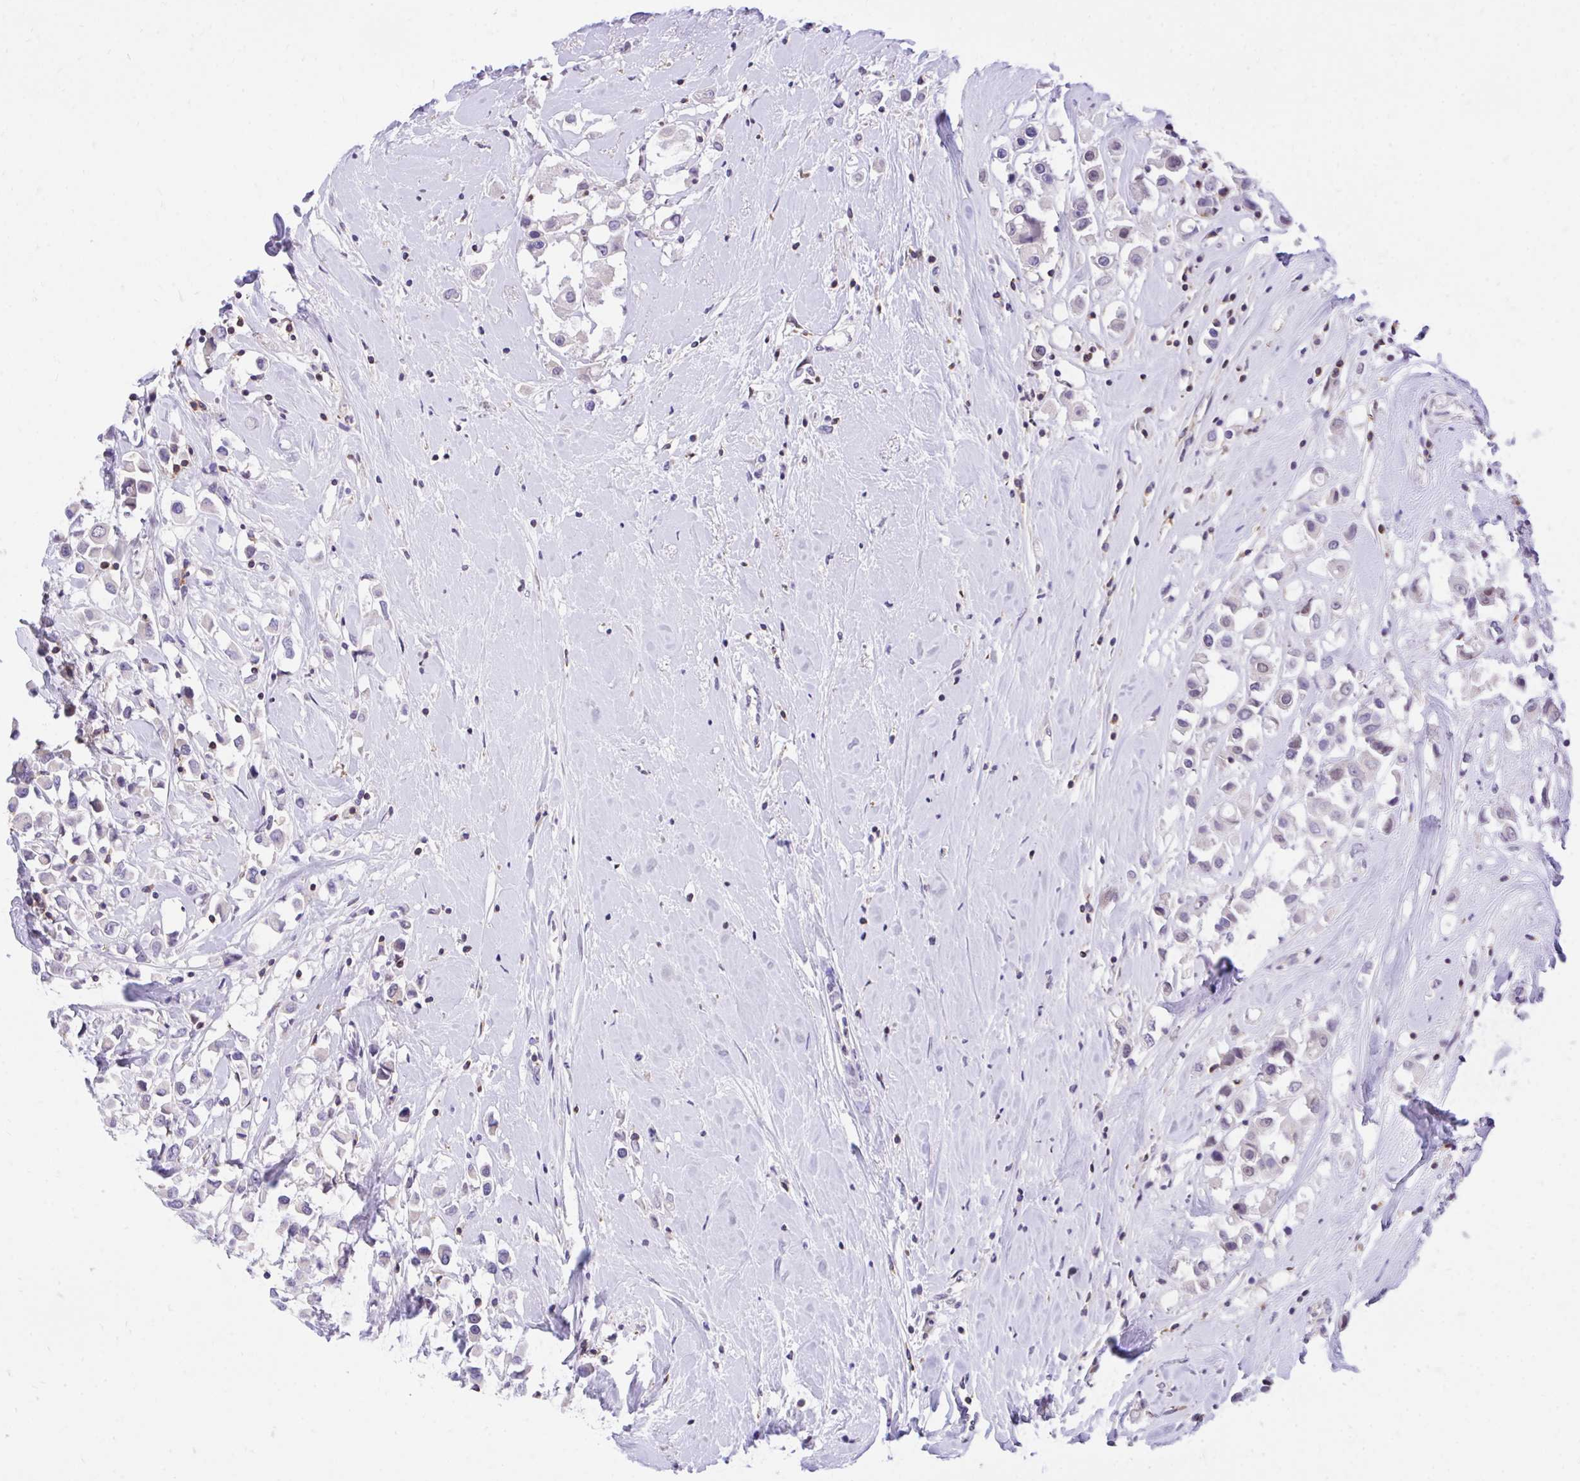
{"staining": {"intensity": "negative", "quantity": "none", "location": "none"}, "tissue": "breast cancer", "cell_type": "Tumor cells", "image_type": "cancer", "snomed": [{"axis": "morphology", "description": "Duct carcinoma"}, {"axis": "topography", "description": "Breast"}], "caption": "A high-resolution micrograph shows immunohistochemistry staining of breast cancer, which shows no significant staining in tumor cells.", "gene": "CXCL8", "patient": {"sex": "female", "age": 61}}